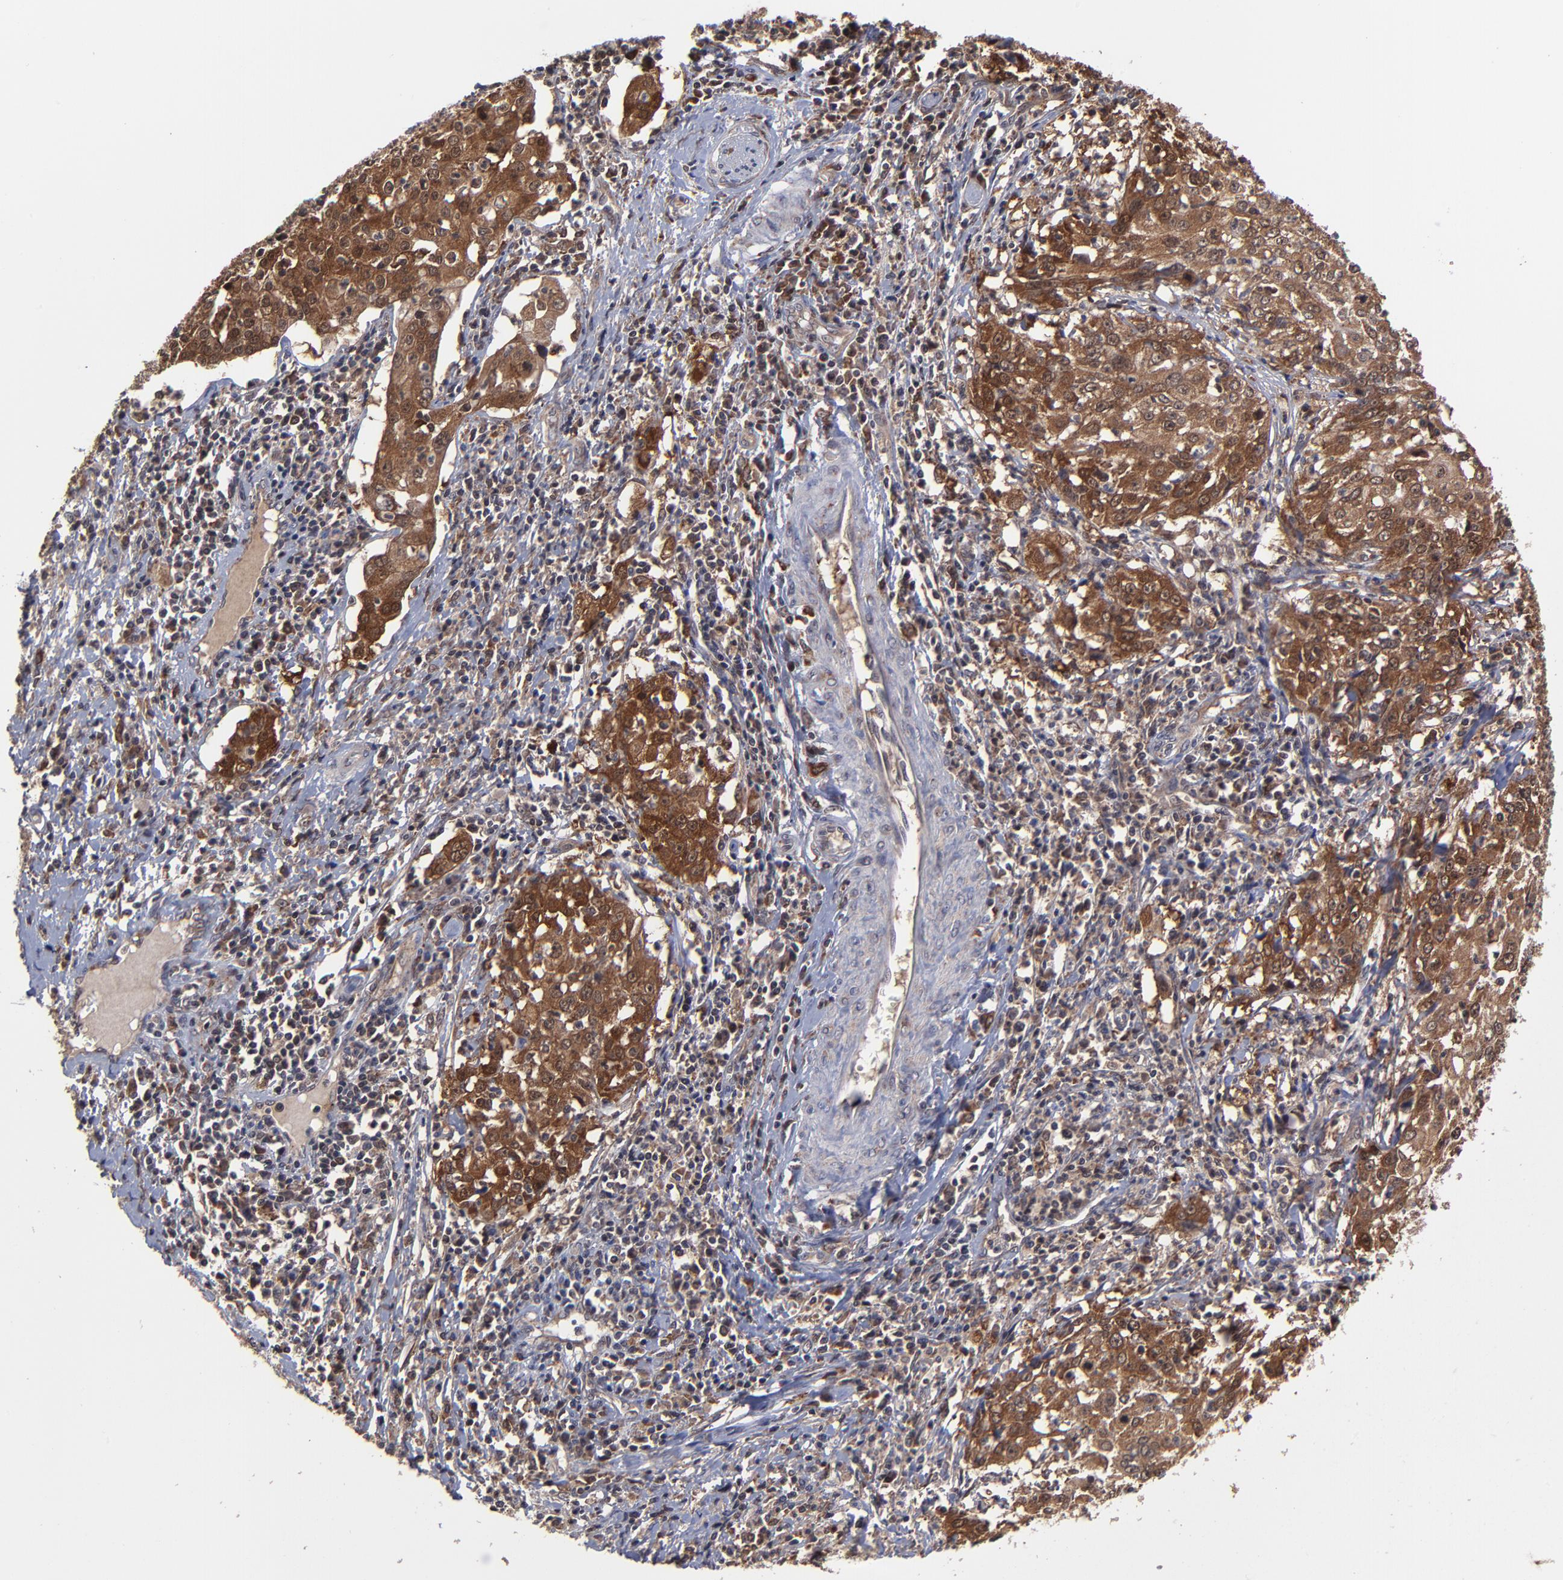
{"staining": {"intensity": "strong", "quantity": ">75%", "location": "cytoplasmic/membranous"}, "tissue": "cervical cancer", "cell_type": "Tumor cells", "image_type": "cancer", "snomed": [{"axis": "morphology", "description": "Squamous cell carcinoma, NOS"}, {"axis": "topography", "description": "Cervix"}], "caption": "Squamous cell carcinoma (cervical) stained with DAB immunohistochemistry (IHC) reveals high levels of strong cytoplasmic/membranous positivity in about >75% of tumor cells.", "gene": "UBE2L6", "patient": {"sex": "female", "age": 39}}